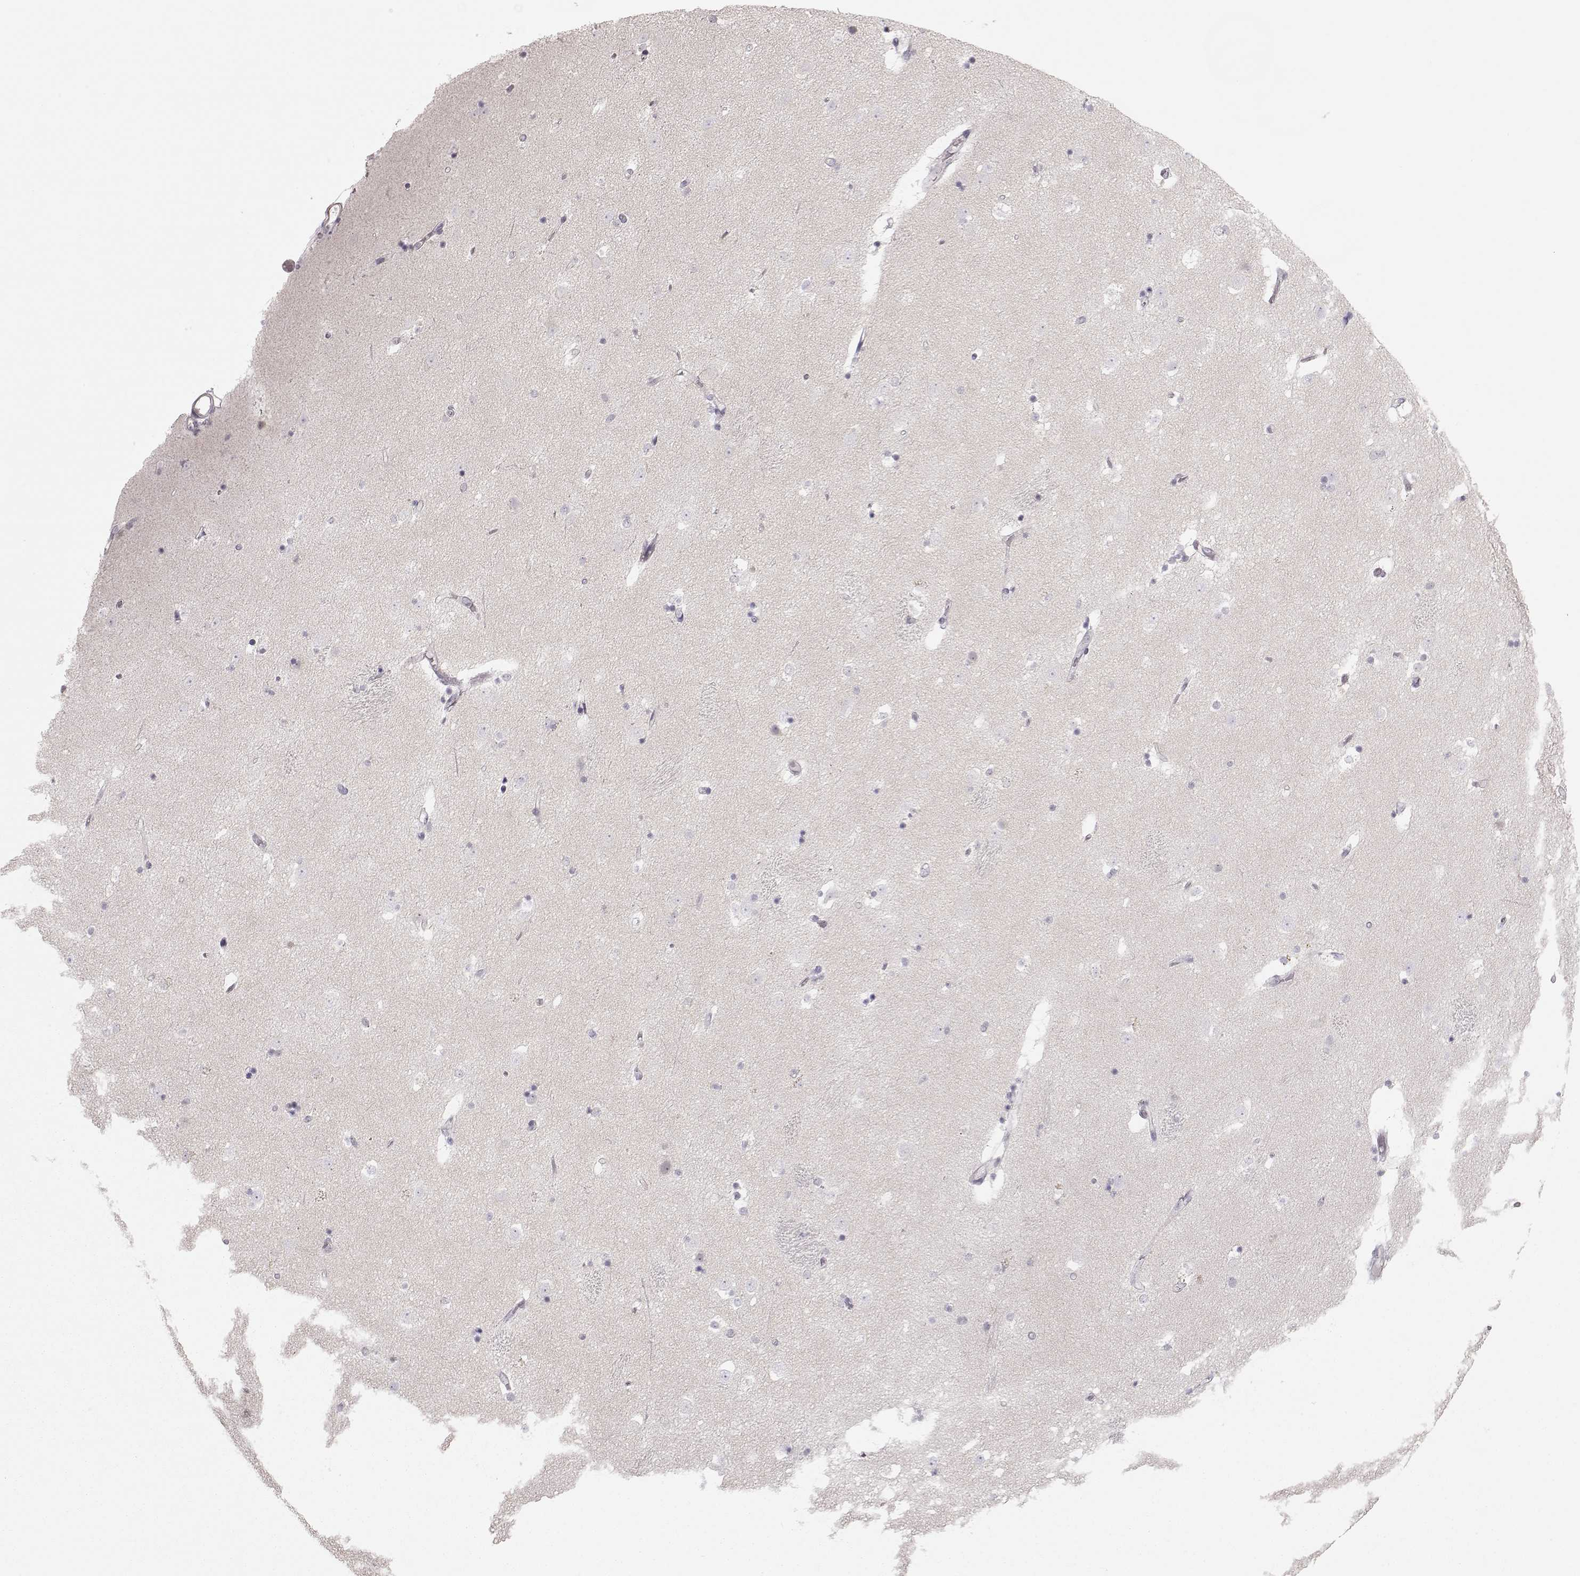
{"staining": {"intensity": "negative", "quantity": "none", "location": "none"}, "tissue": "caudate", "cell_type": "Glial cells", "image_type": "normal", "snomed": [{"axis": "morphology", "description": "Normal tissue, NOS"}, {"axis": "topography", "description": "Lateral ventricle wall"}], "caption": "This is an IHC photomicrograph of normal caudate. There is no expression in glial cells.", "gene": "FAM205A", "patient": {"sex": "male", "age": 51}}